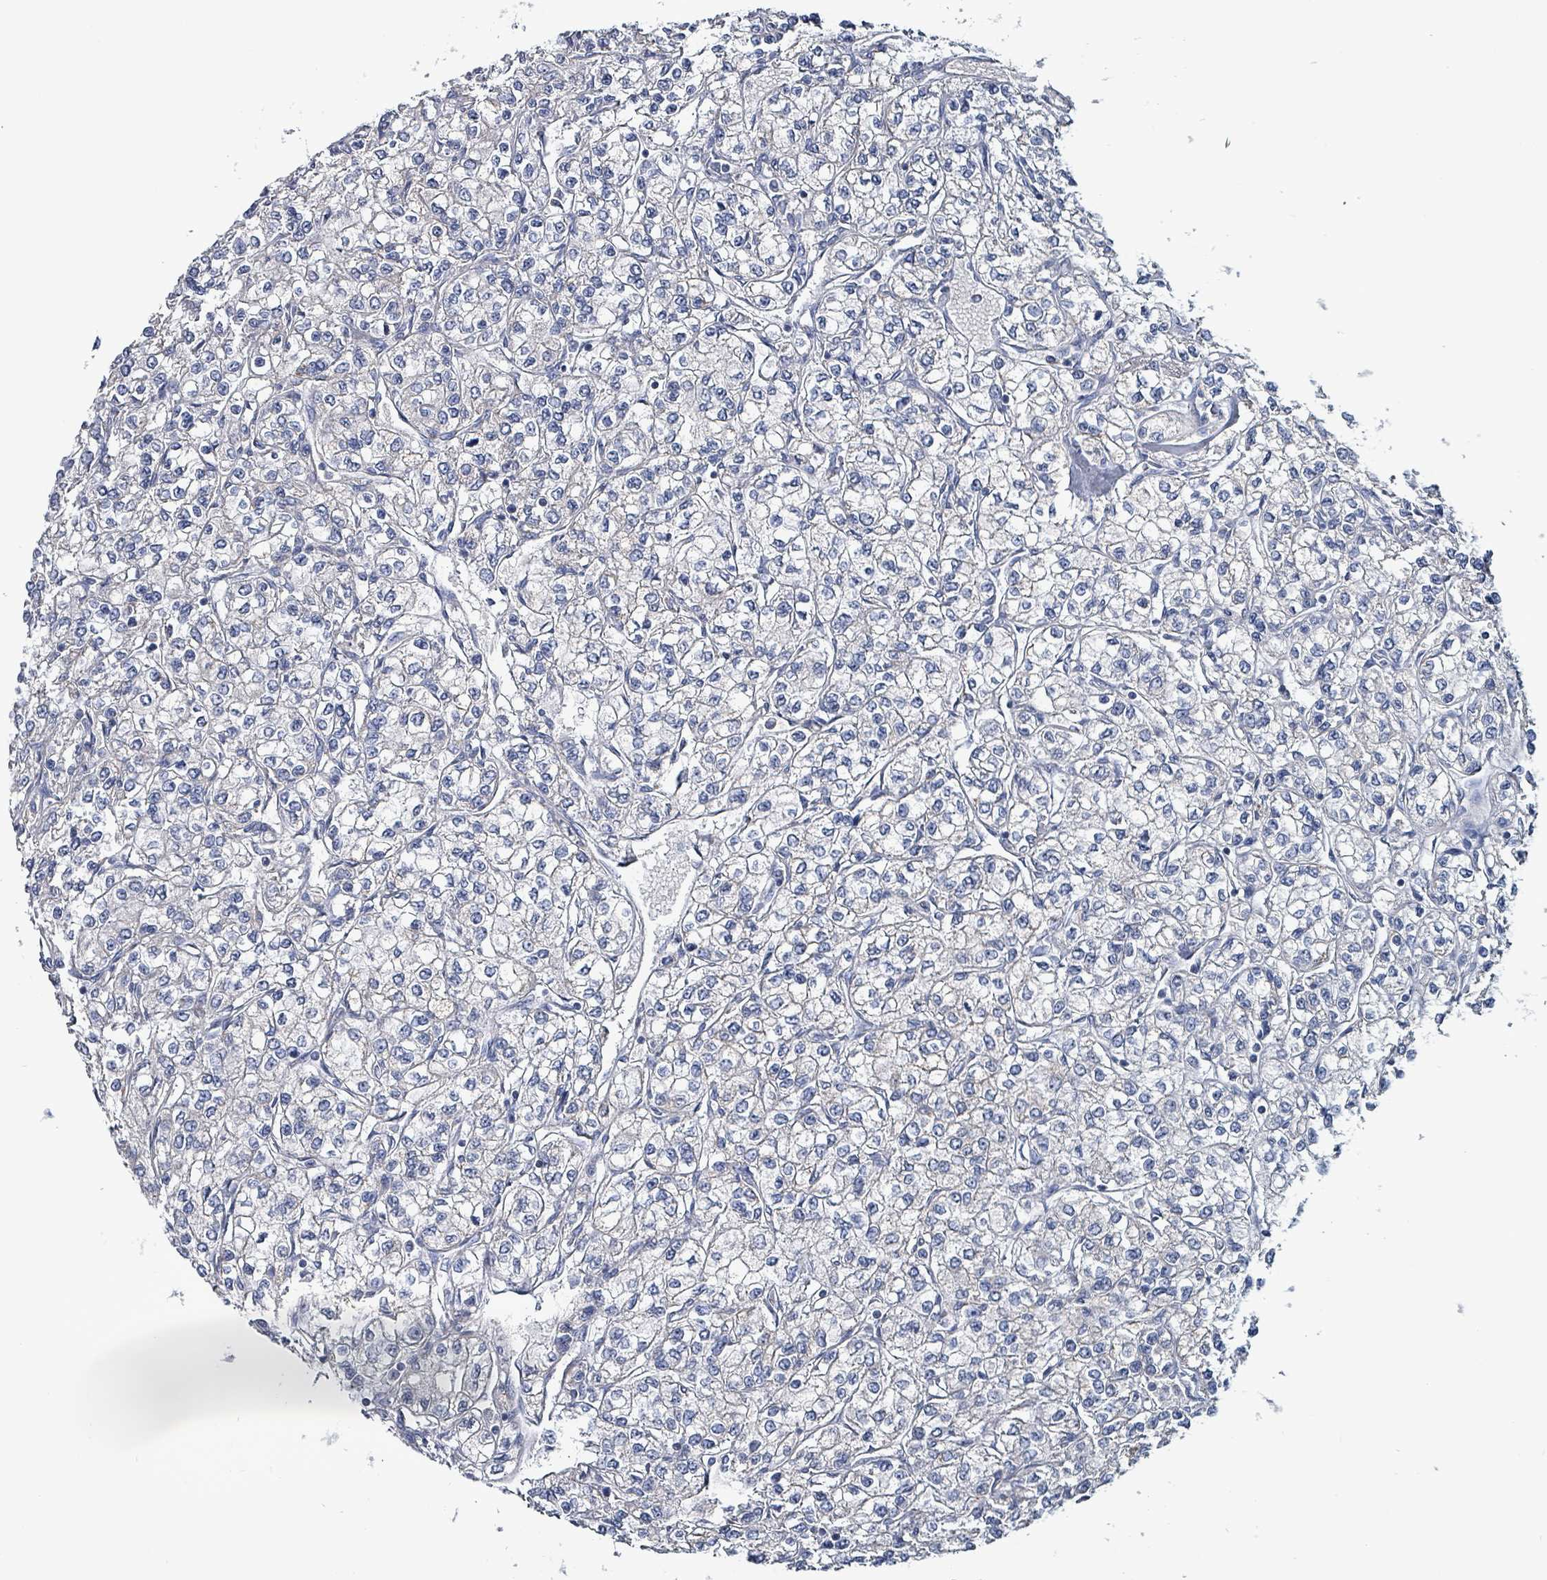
{"staining": {"intensity": "negative", "quantity": "none", "location": "none"}, "tissue": "renal cancer", "cell_type": "Tumor cells", "image_type": "cancer", "snomed": [{"axis": "morphology", "description": "Adenocarcinoma, NOS"}, {"axis": "topography", "description": "Kidney"}], "caption": "The photomicrograph shows no staining of tumor cells in adenocarcinoma (renal).", "gene": "IDH3B", "patient": {"sex": "male", "age": 80}}